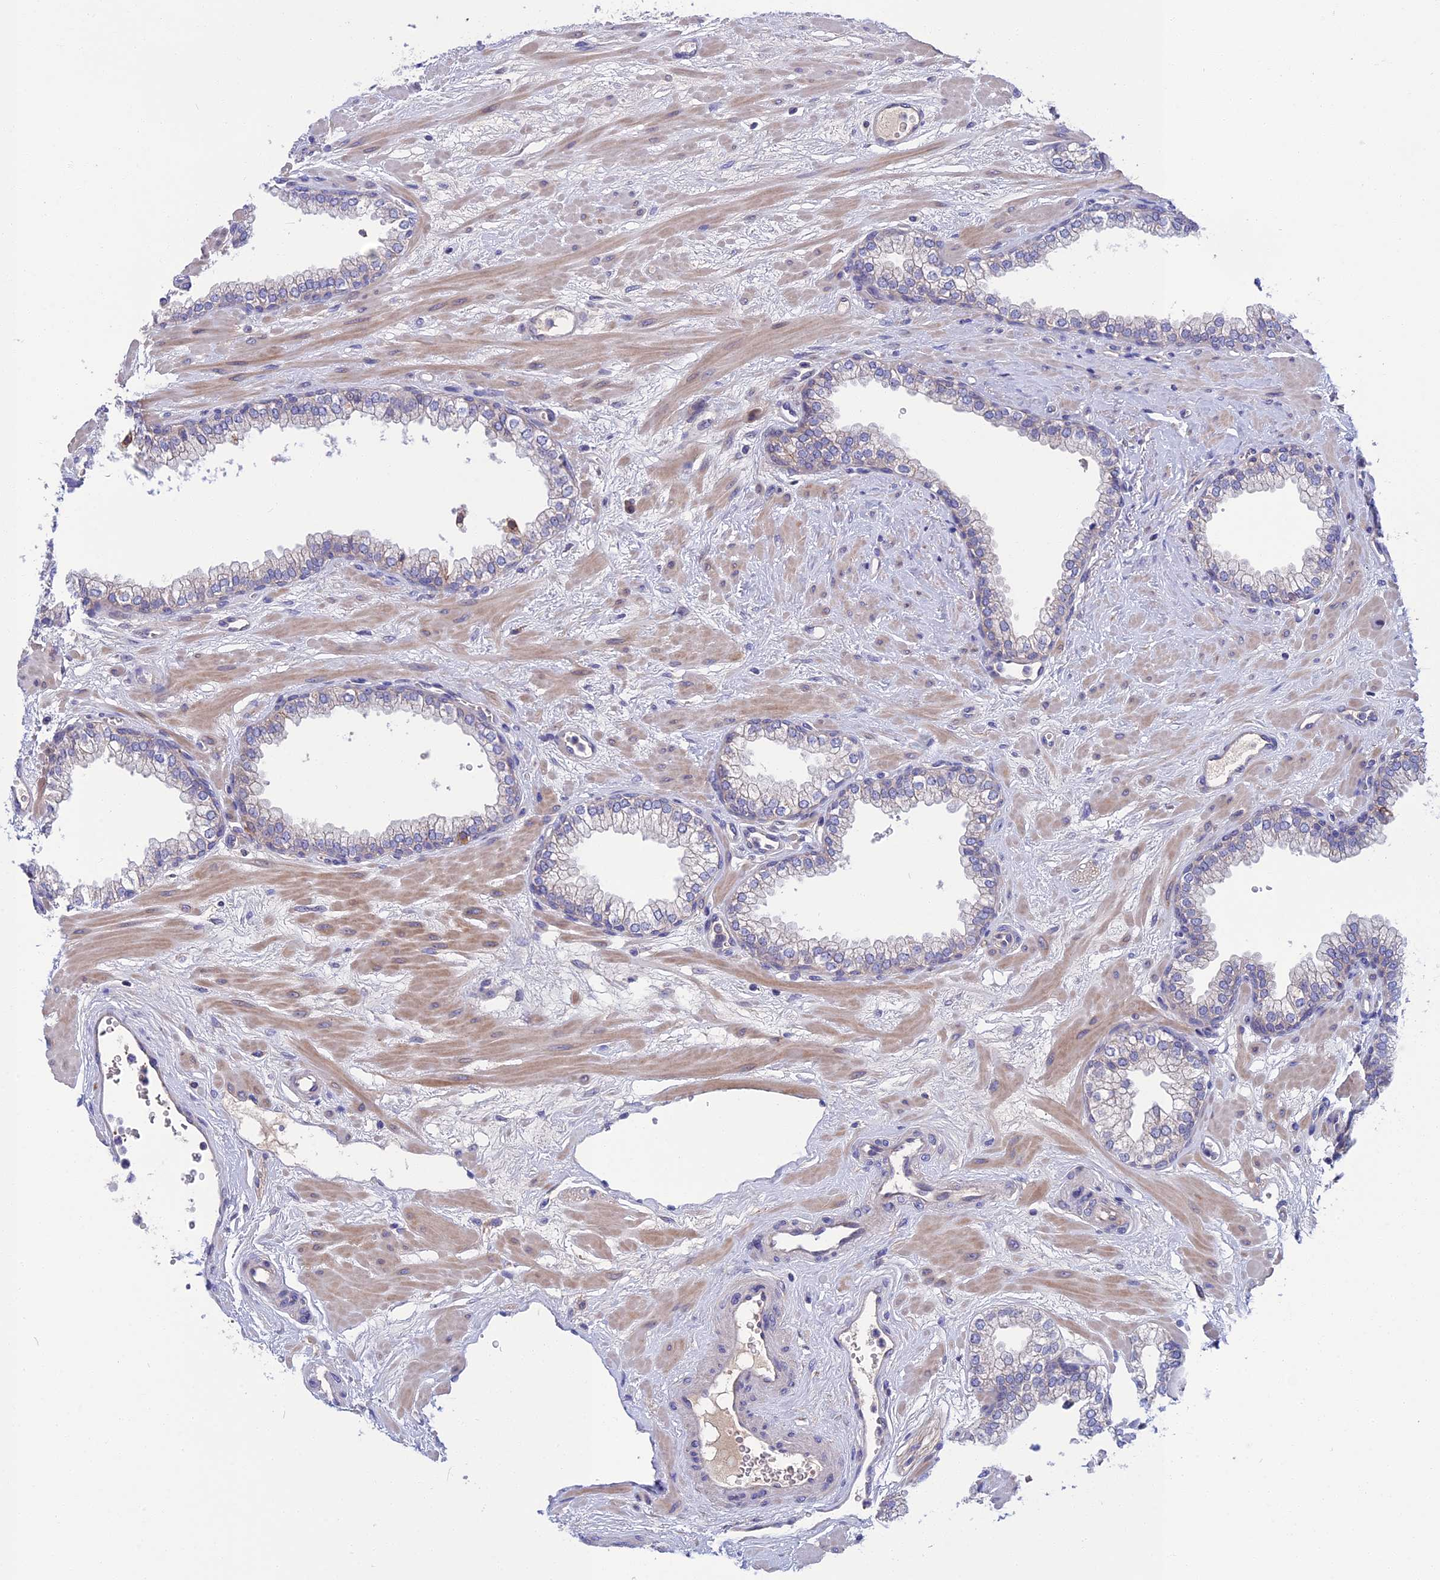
{"staining": {"intensity": "negative", "quantity": "none", "location": "none"}, "tissue": "prostate", "cell_type": "Glandular cells", "image_type": "normal", "snomed": [{"axis": "morphology", "description": "Normal tissue, NOS"}, {"axis": "morphology", "description": "Urothelial carcinoma, Low grade"}, {"axis": "topography", "description": "Urinary bladder"}, {"axis": "topography", "description": "Prostate"}], "caption": "Normal prostate was stained to show a protein in brown. There is no significant positivity in glandular cells.", "gene": "CRACD", "patient": {"sex": "male", "age": 60}}